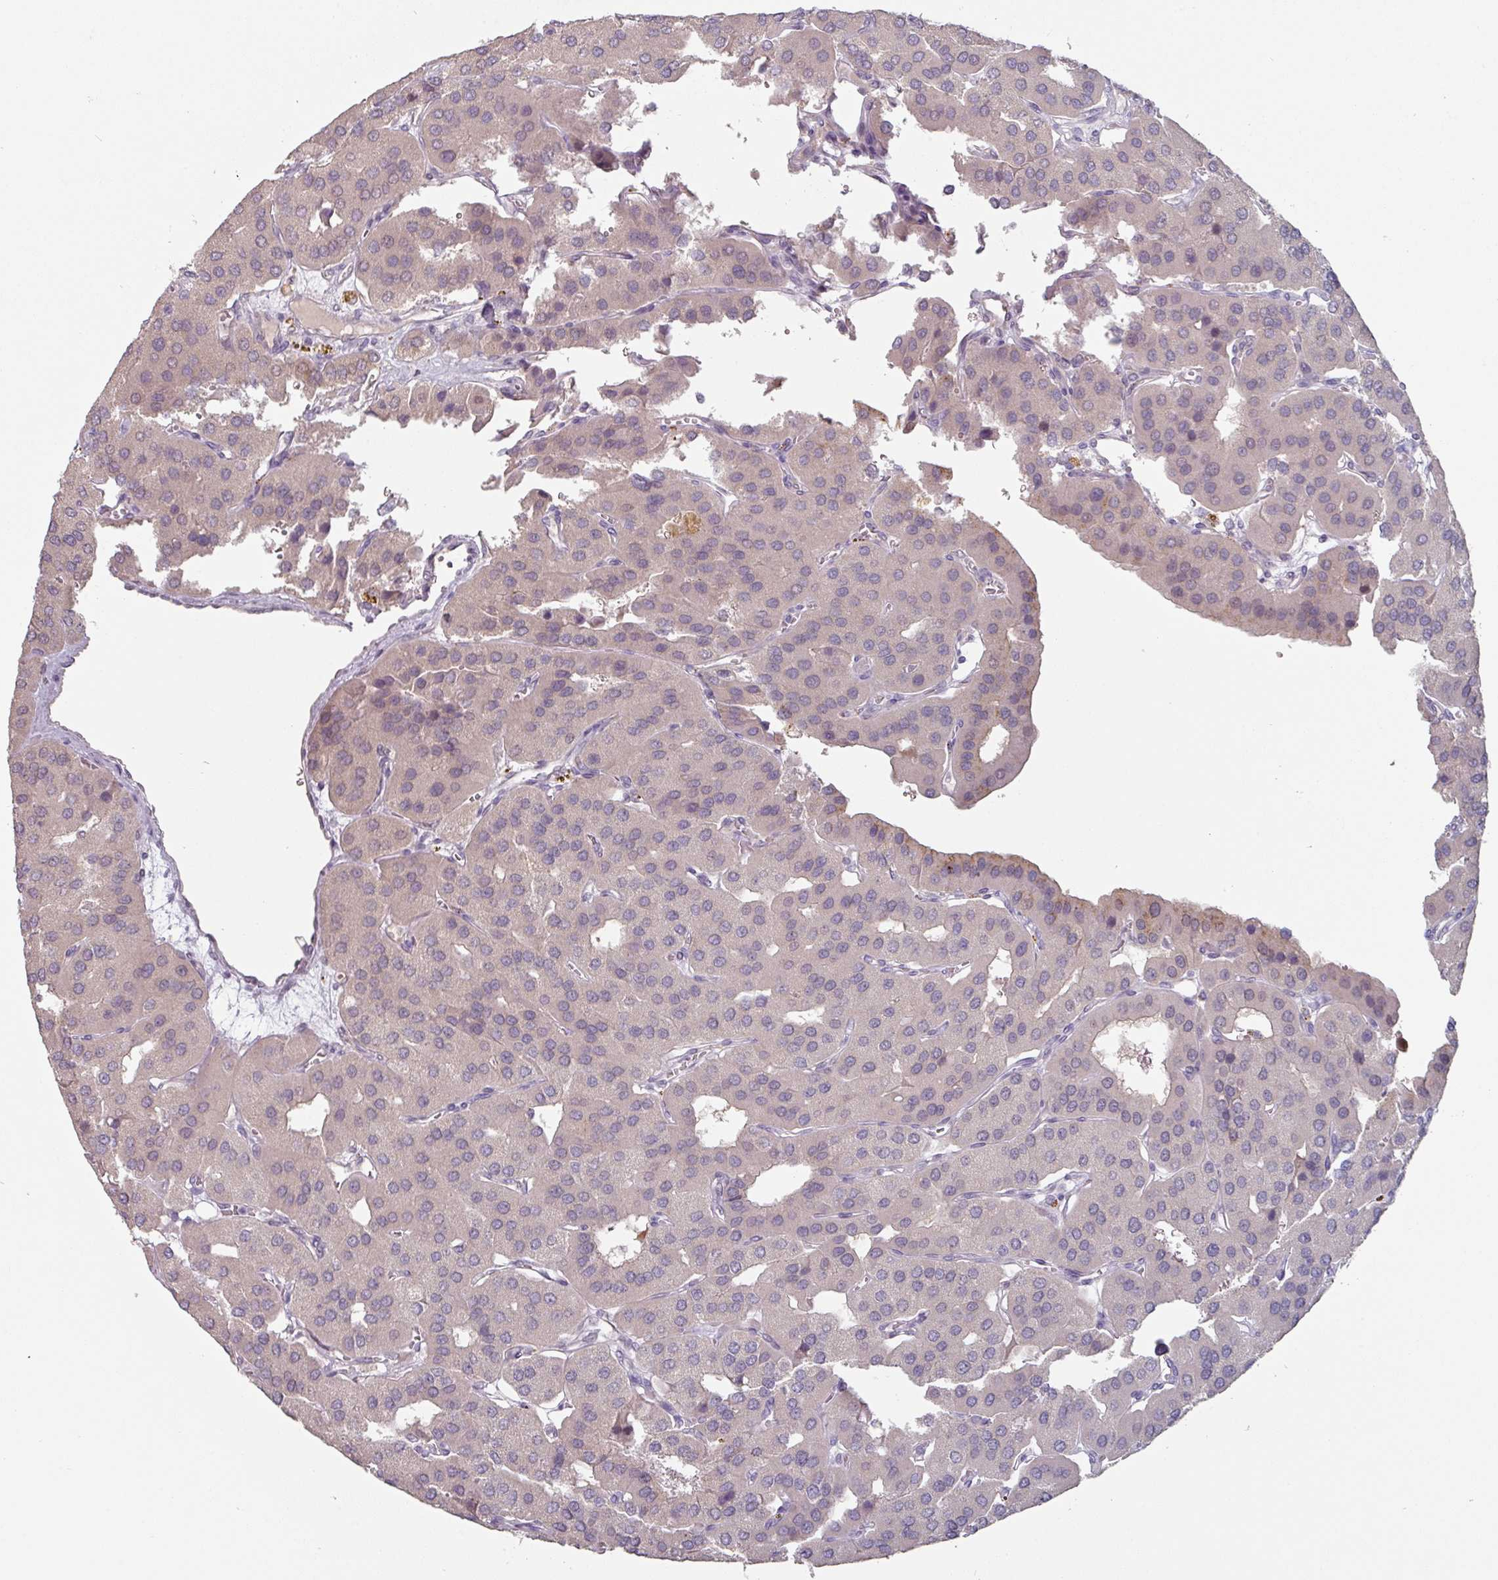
{"staining": {"intensity": "negative", "quantity": "none", "location": "none"}, "tissue": "parathyroid gland", "cell_type": "Glandular cells", "image_type": "normal", "snomed": [{"axis": "morphology", "description": "Normal tissue, NOS"}, {"axis": "morphology", "description": "Adenoma, NOS"}, {"axis": "topography", "description": "Parathyroid gland"}], "caption": "Immunohistochemistry (IHC) histopathology image of unremarkable parathyroid gland: parathyroid gland stained with DAB (3,3'-diaminobenzidine) shows no significant protein positivity in glandular cells.", "gene": "ZBTB6", "patient": {"sex": "female", "age": 86}}